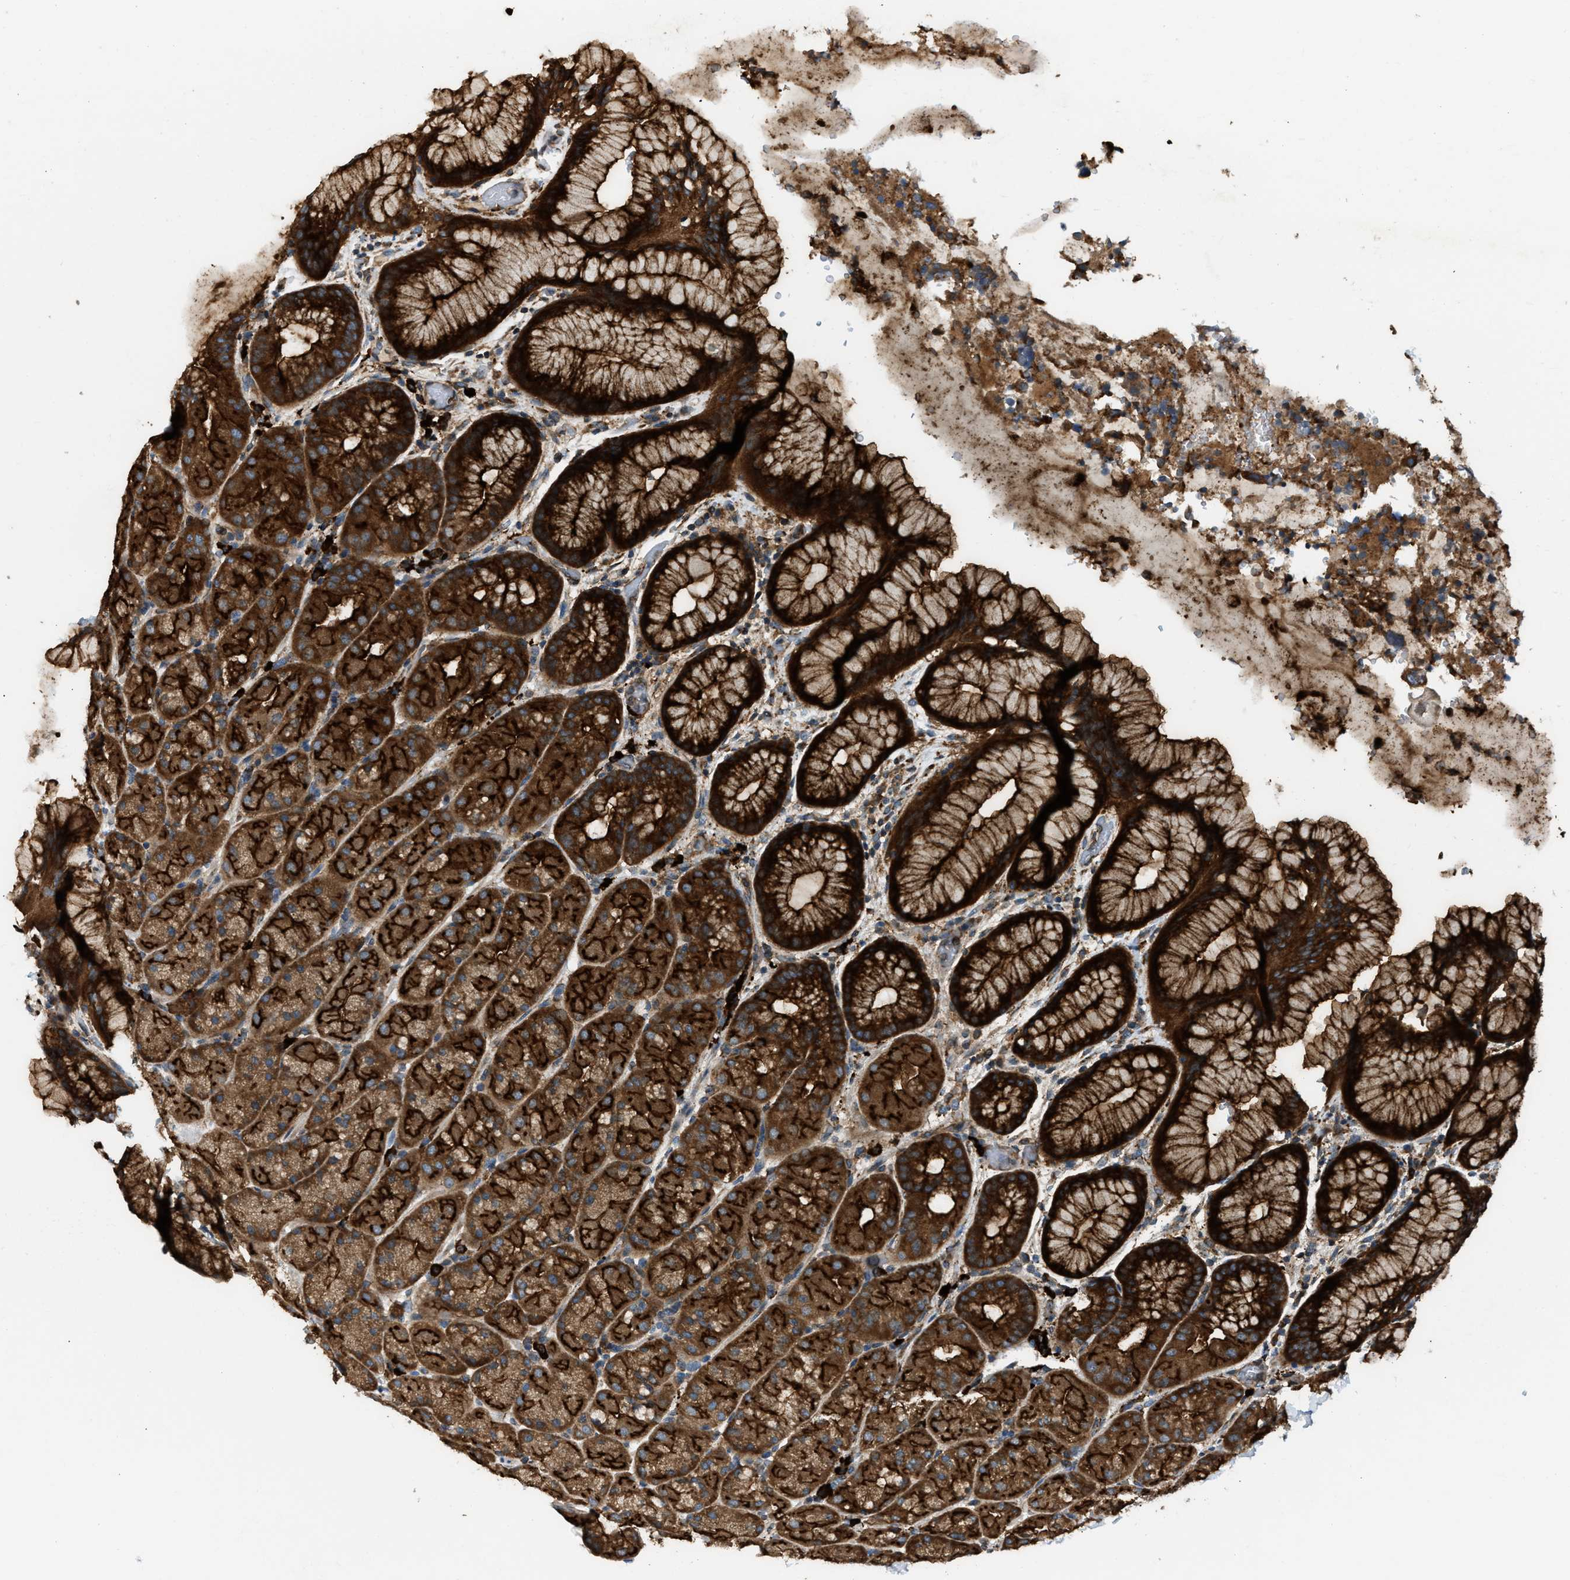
{"staining": {"intensity": "strong", "quantity": ">75%", "location": "cytoplasmic/membranous"}, "tissue": "stomach", "cell_type": "Glandular cells", "image_type": "normal", "snomed": [{"axis": "morphology", "description": "Normal tissue, NOS"}, {"axis": "topography", "description": "Stomach, upper"}, {"axis": "topography", "description": "Stomach"}], "caption": "Glandular cells display high levels of strong cytoplasmic/membranous expression in approximately >75% of cells in unremarkable stomach.", "gene": "BAIAP2L1", "patient": {"sex": "male", "age": 48}}